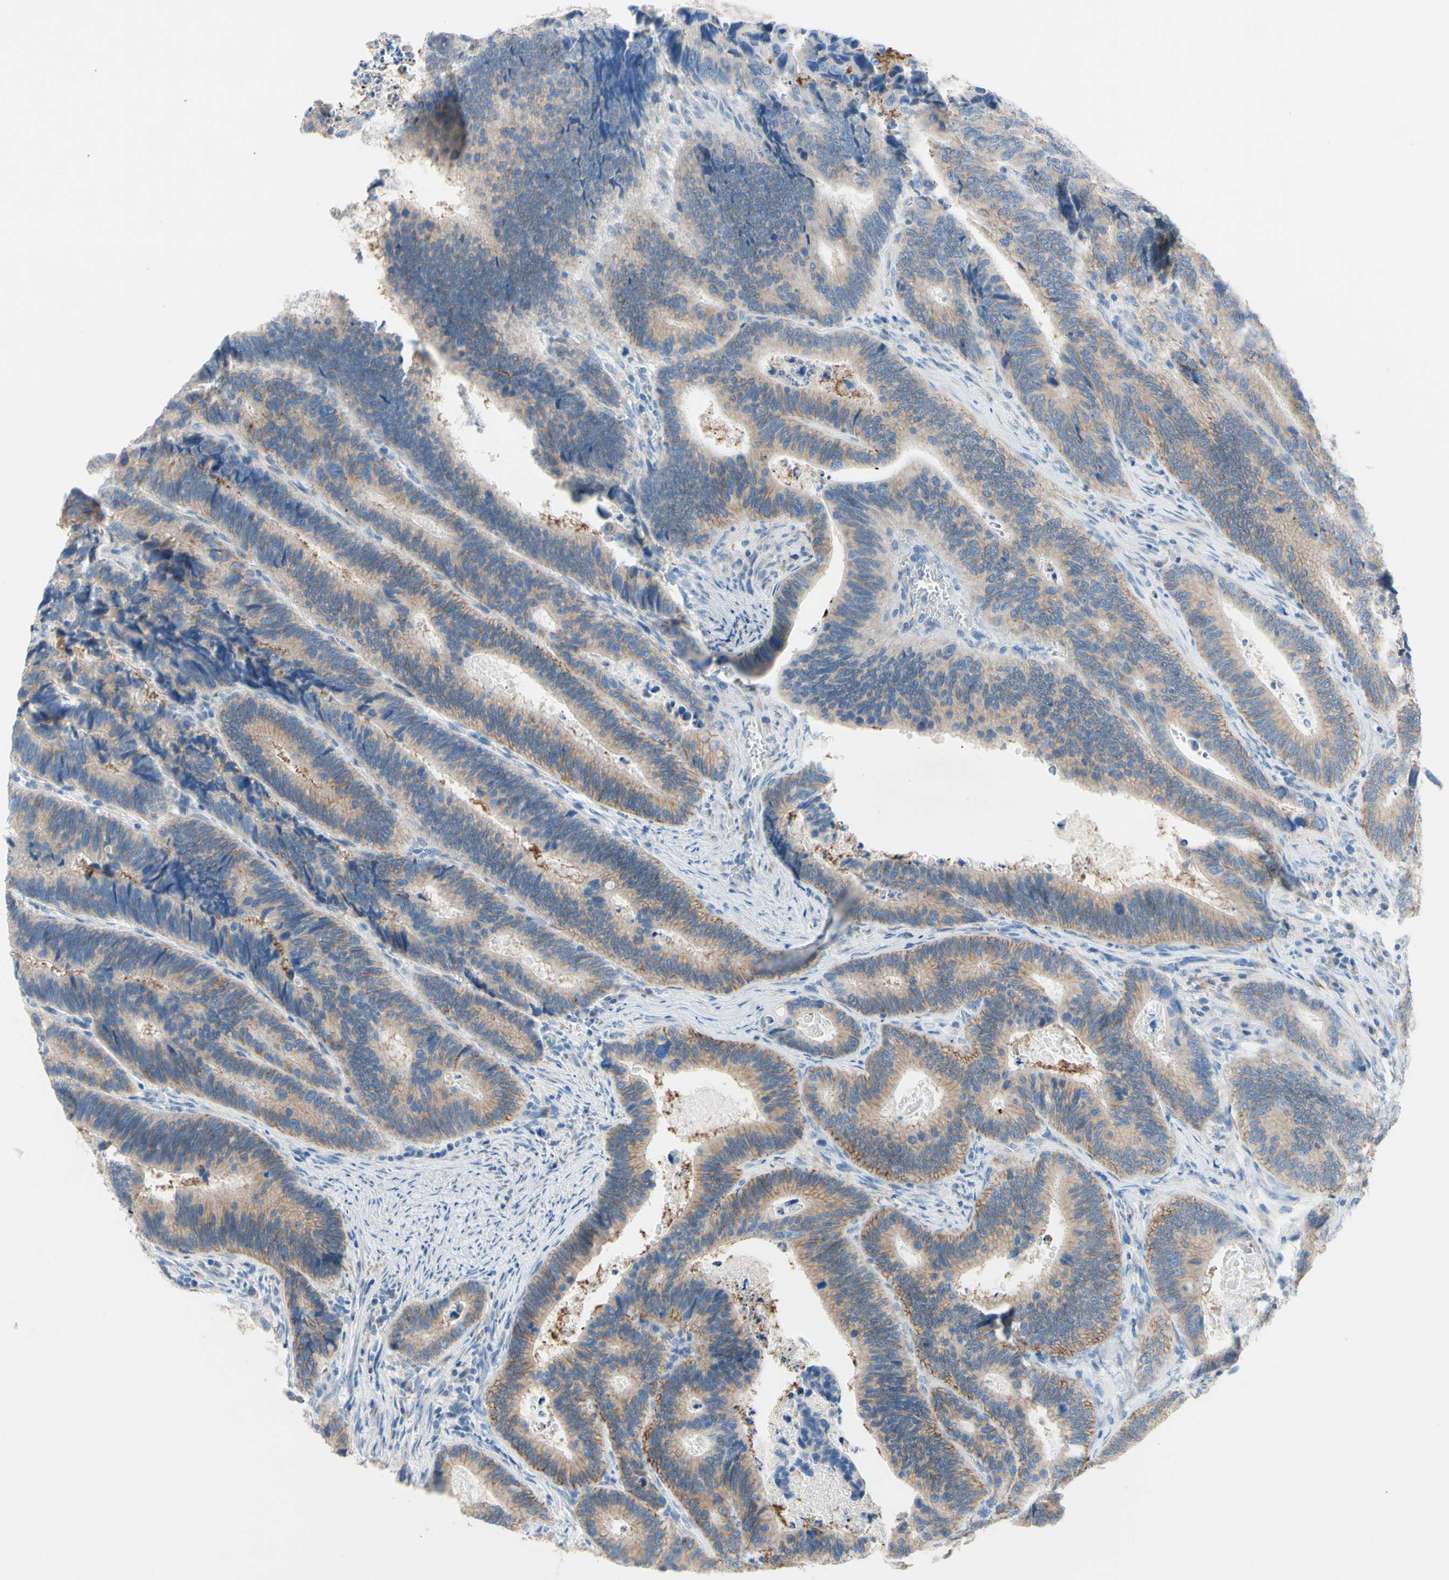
{"staining": {"intensity": "moderate", "quantity": "<25%", "location": "cytoplasmic/membranous"}, "tissue": "colorectal cancer", "cell_type": "Tumor cells", "image_type": "cancer", "snomed": [{"axis": "morphology", "description": "Inflammation, NOS"}, {"axis": "morphology", "description": "Adenocarcinoma, NOS"}, {"axis": "topography", "description": "Colon"}], "caption": "This micrograph shows colorectal cancer (adenocarcinoma) stained with immunohistochemistry to label a protein in brown. The cytoplasmic/membranous of tumor cells show moderate positivity for the protein. Nuclei are counter-stained blue.", "gene": "TMIGD2", "patient": {"sex": "male", "age": 72}}